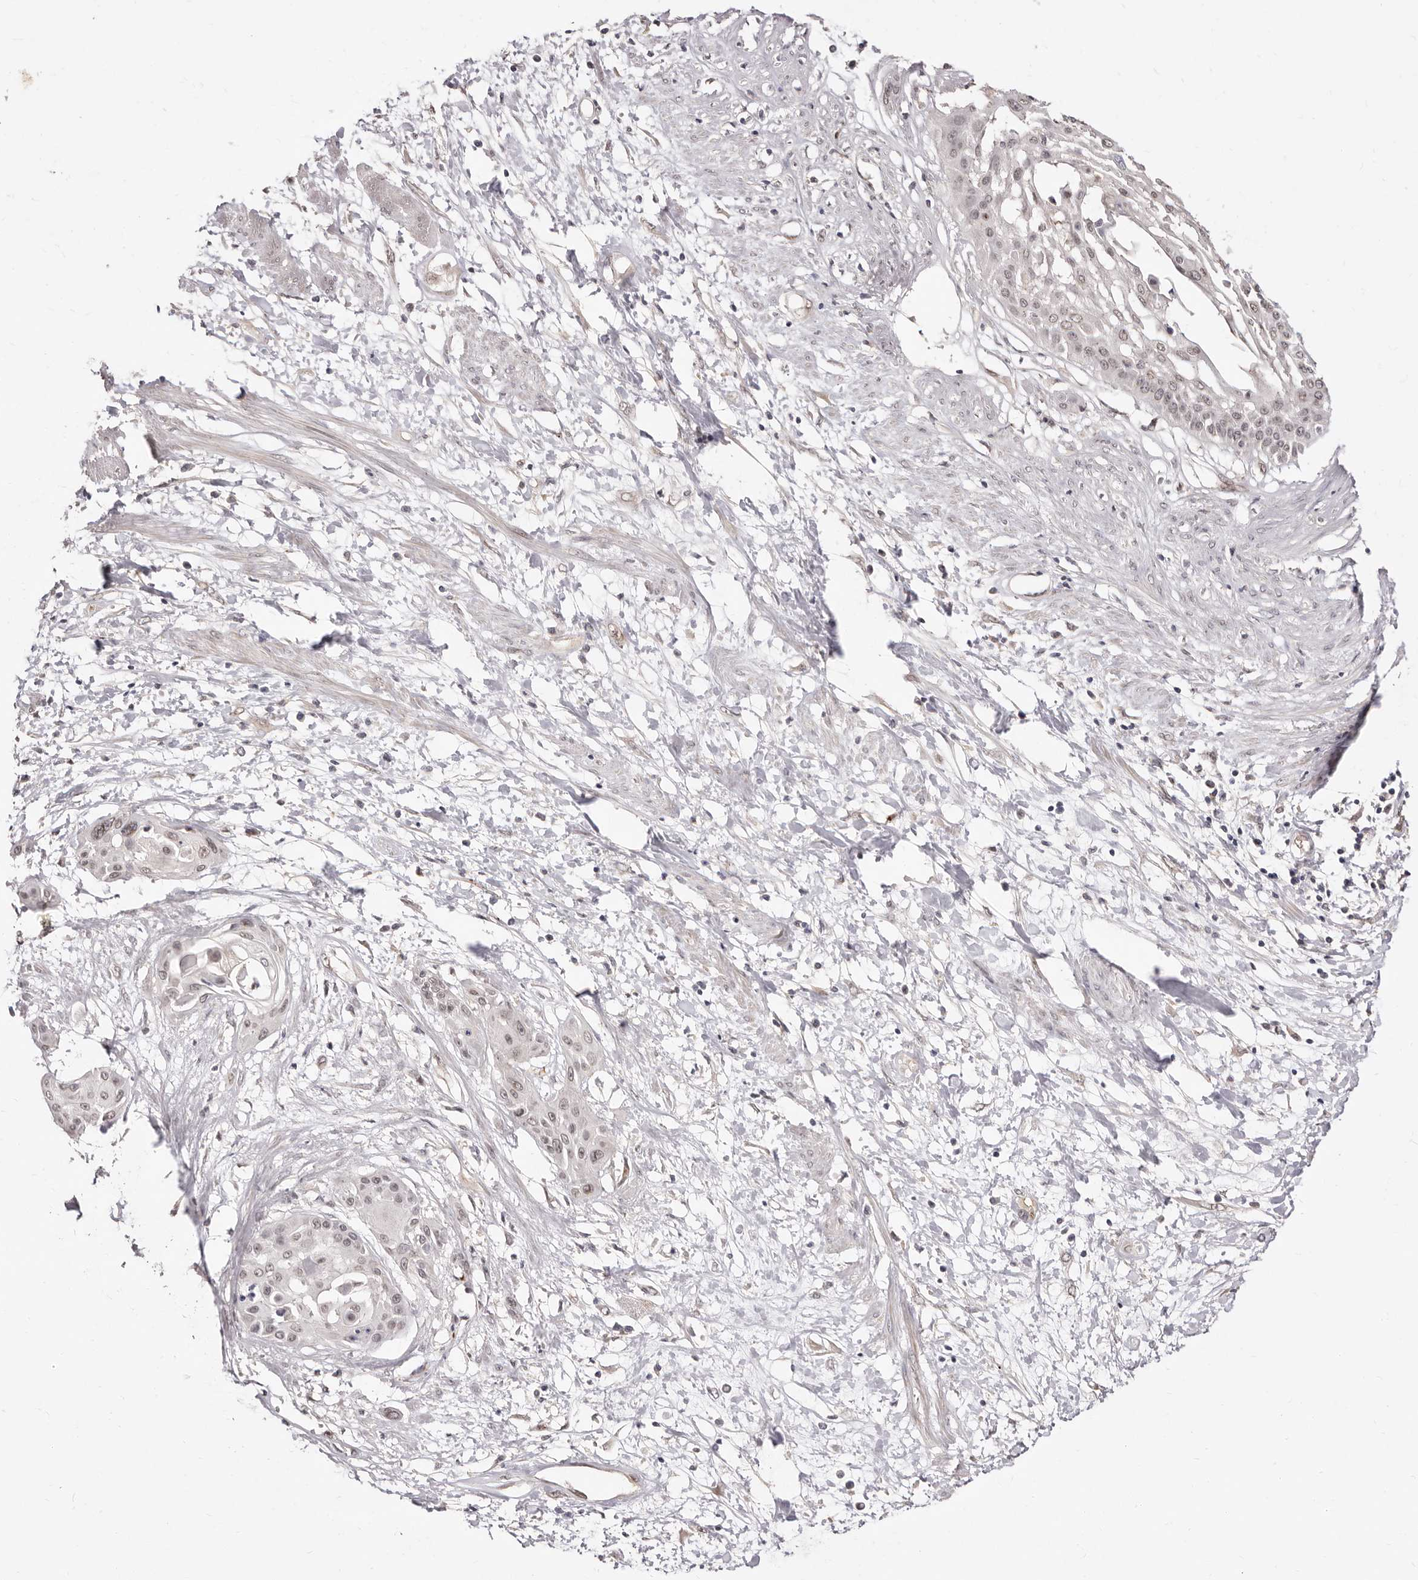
{"staining": {"intensity": "weak", "quantity": "<25%", "location": "nuclear"}, "tissue": "cervical cancer", "cell_type": "Tumor cells", "image_type": "cancer", "snomed": [{"axis": "morphology", "description": "Squamous cell carcinoma, NOS"}, {"axis": "topography", "description": "Cervix"}], "caption": "A photomicrograph of human cervical squamous cell carcinoma is negative for staining in tumor cells.", "gene": "LCORL", "patient": {"sex": "female", "age": 57}}